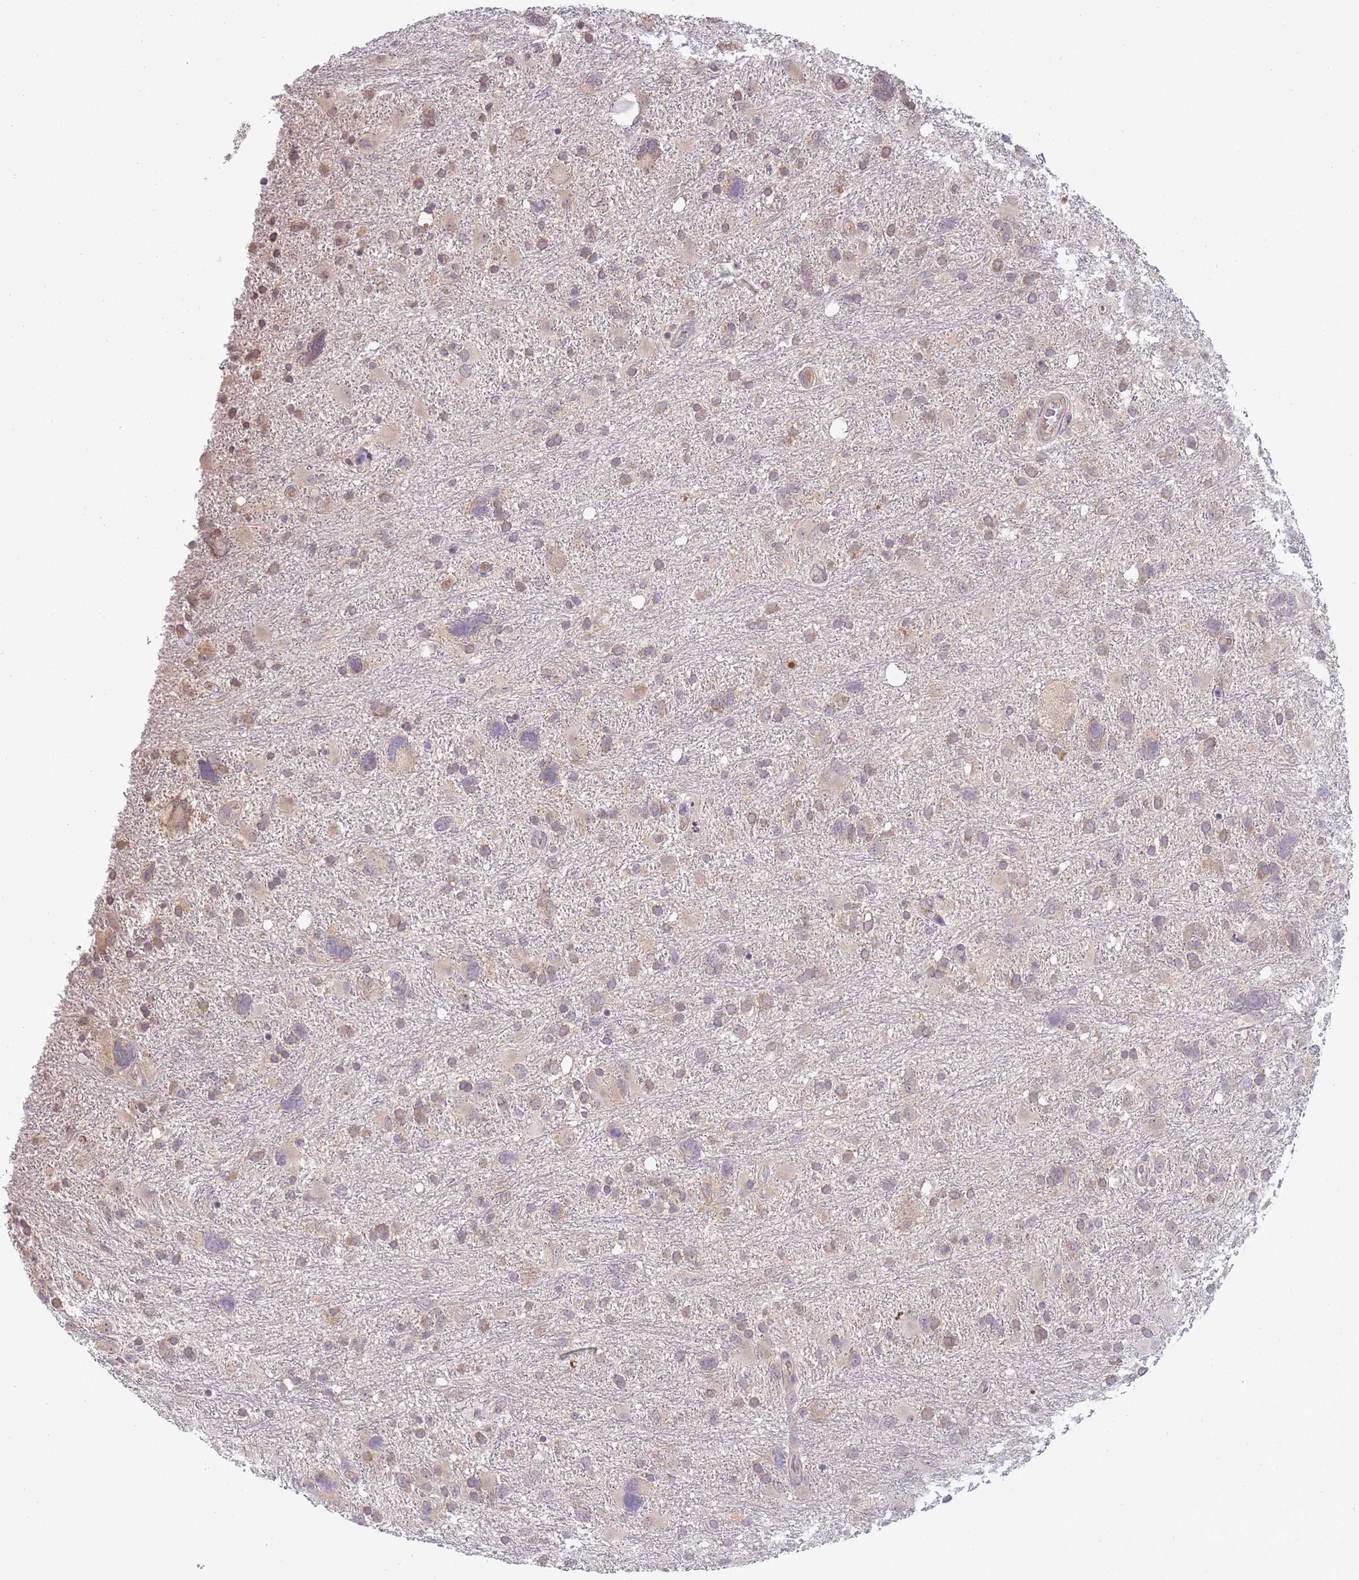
{"staining": {"intensity": "weak", "quantity": "25%-75%", "location": "cytoplasmic/membranous"}, "tissue": "glioma", "cell_type": "Tumor cells", "image_type": "cancer", "snomed": [{"axis": "morphology", "description": "Glioma, malignant, High grade"}, {"axis": "topography", "description": "Brain"}], "caption": "The immunohistochemical stain highlights weak cytoplasmic/membranous staining in tumor cells of malignant high-grade glioma tissue.", "gene": "SKOR2", "patient": {"sex": "male", "age": 61}}